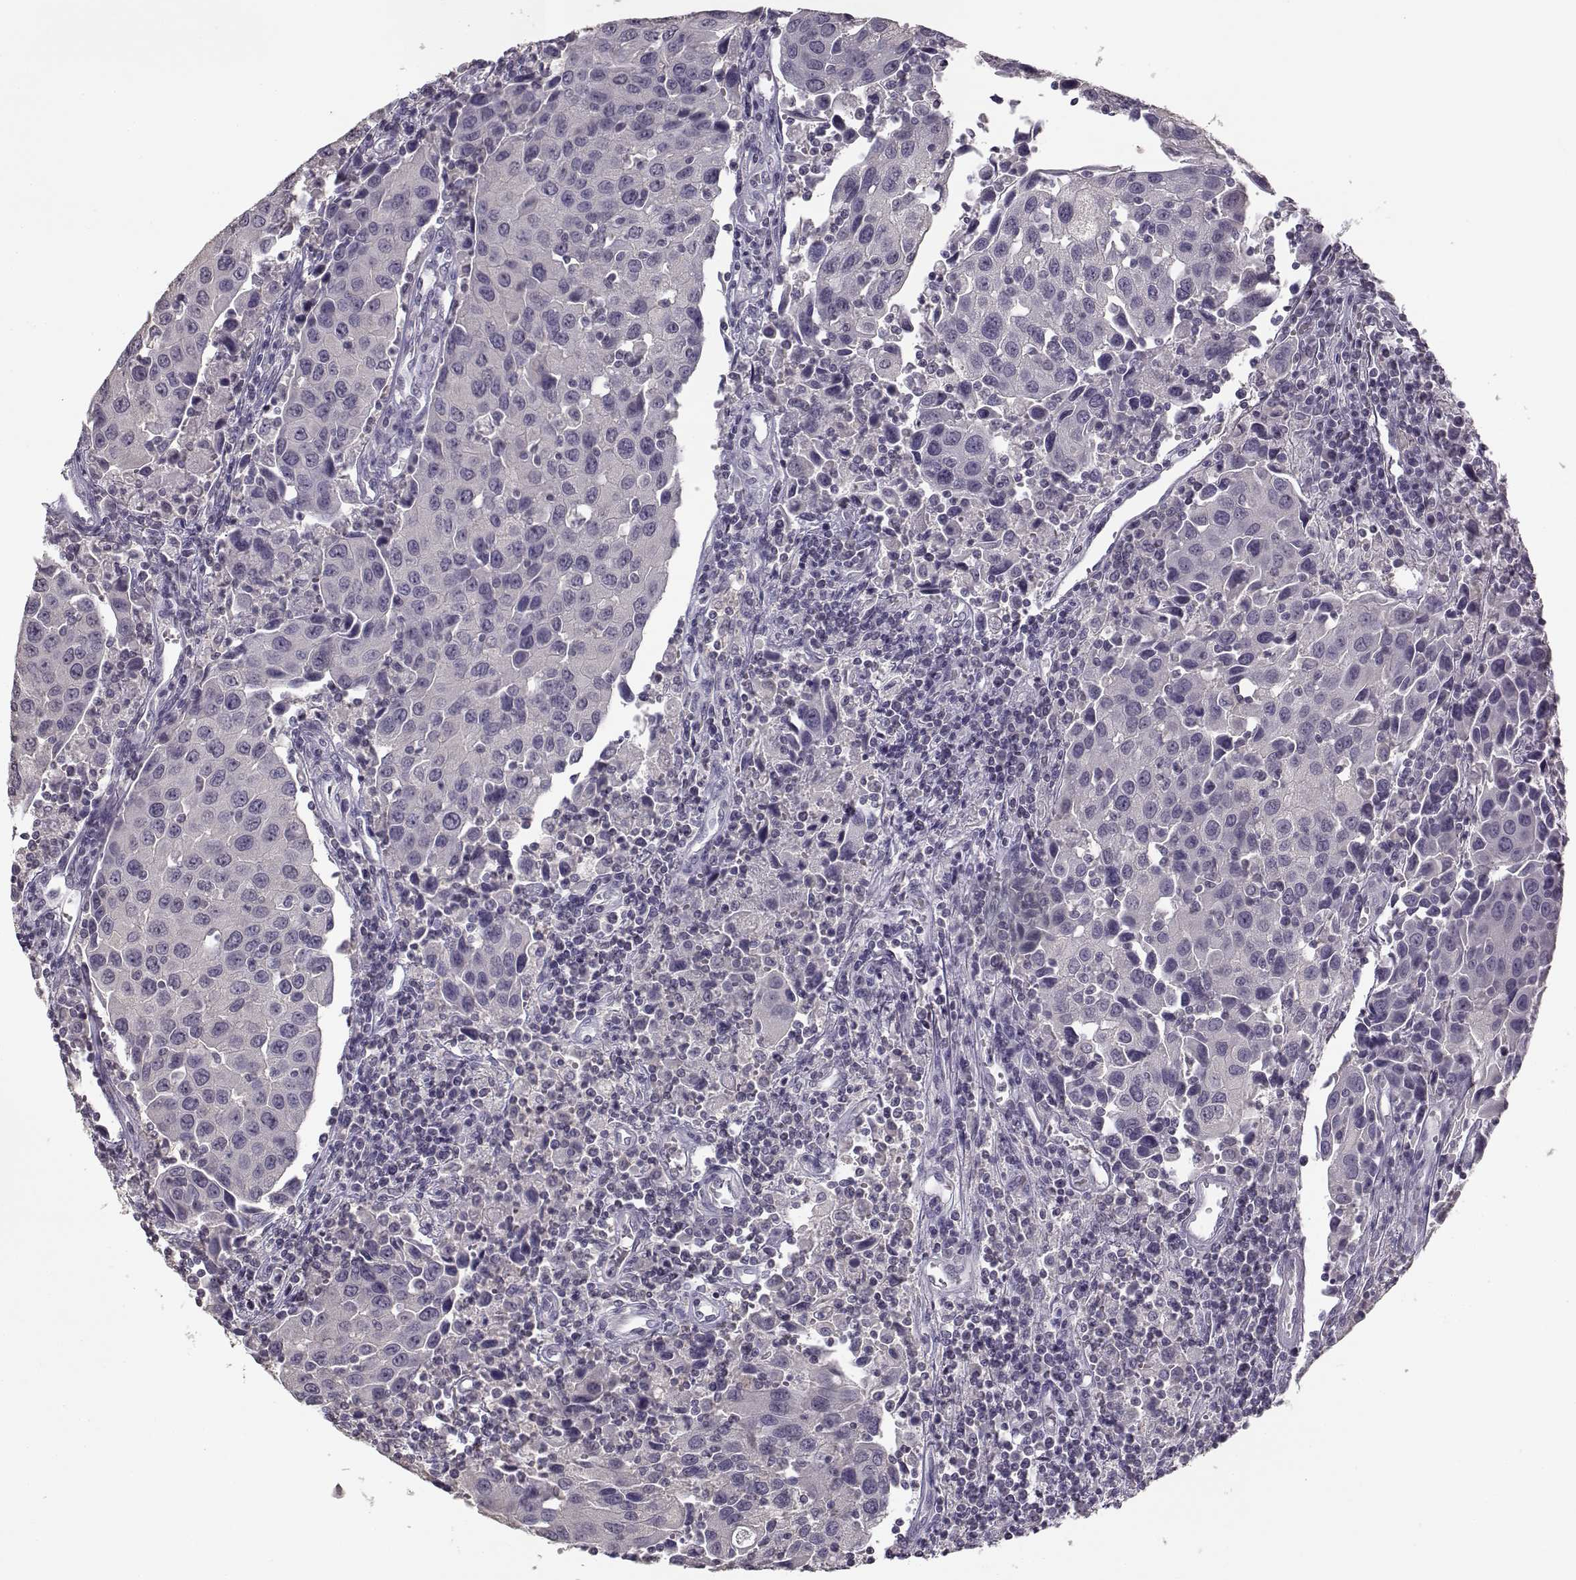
{"staining": {"intensity": "negative", "quantity": "none", "location": "none"}, "tissue": "urothelial cancer", "cell_type": "Tumor cells", "image_type": "cancer", "snomed": [{"axis": "morphology", "description": "Urothelial carcinoma, High grade"}, {"axis": "topography", "description": "Urinary bladder"}], "caption": "A micrograph of human urothelial cancer is negative for staining in tumor cells.", "gene": "UROC1", "patient": {"sex": "female", "age": 85}}